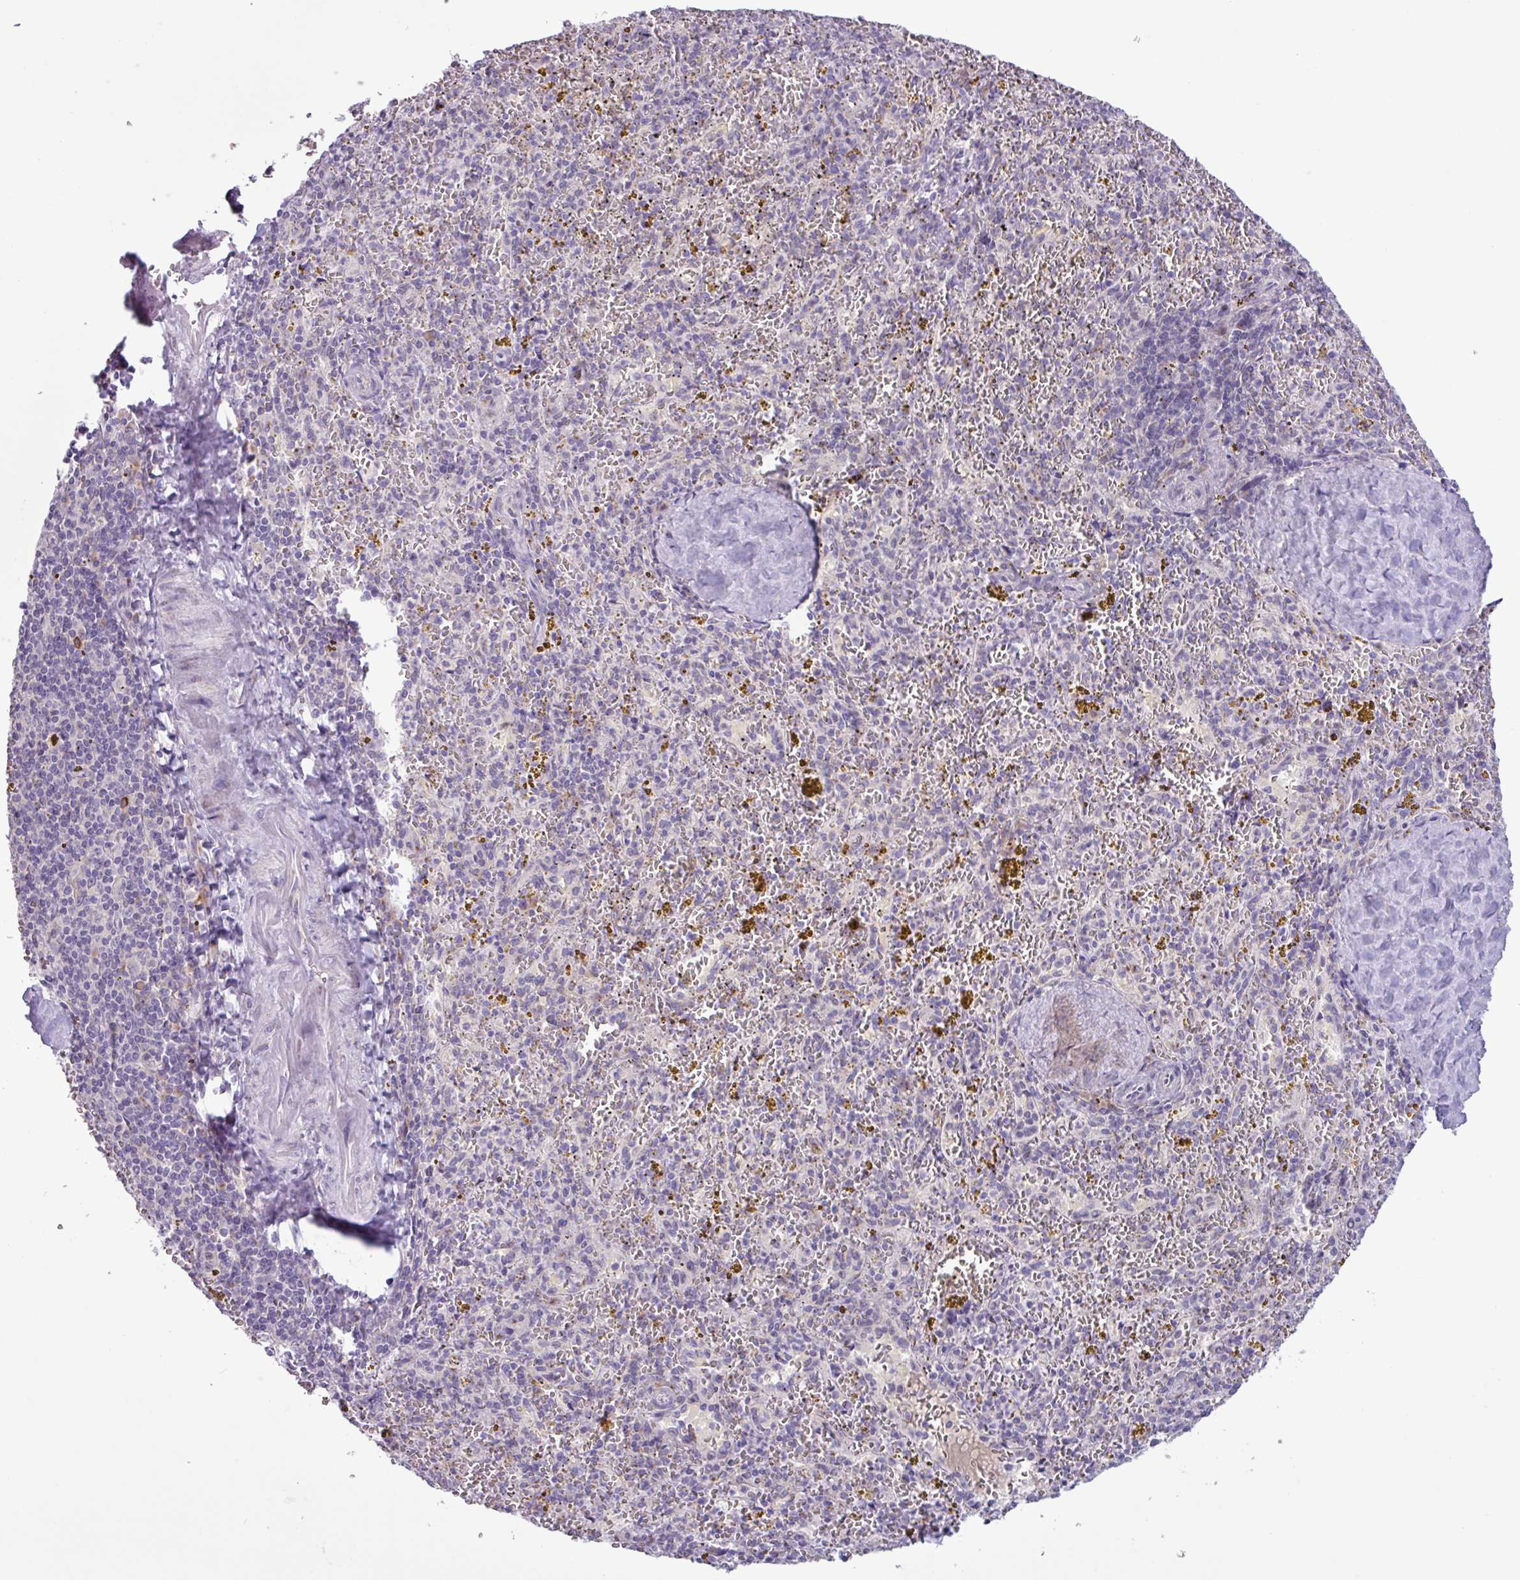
{"staining": {"intensity": "negative", "quantity": "none", "location": "none"}, "tissue": "spleen", "cell_type": "Cells in red pulp", "image_type": "normal", "snomed": [{"axis": "morphology", "description": "Normal tissue, NOS"}, {"axis": "topography", "description": "Spleen"}], "caption": "A high-resolution image shows immunohistochemistry (IHC) staining of unremarkable spleen, which shows no significant expression in cells in red pulp.", "gene": "STIMATE", "patient": {"sex": "male", "age": 57}}